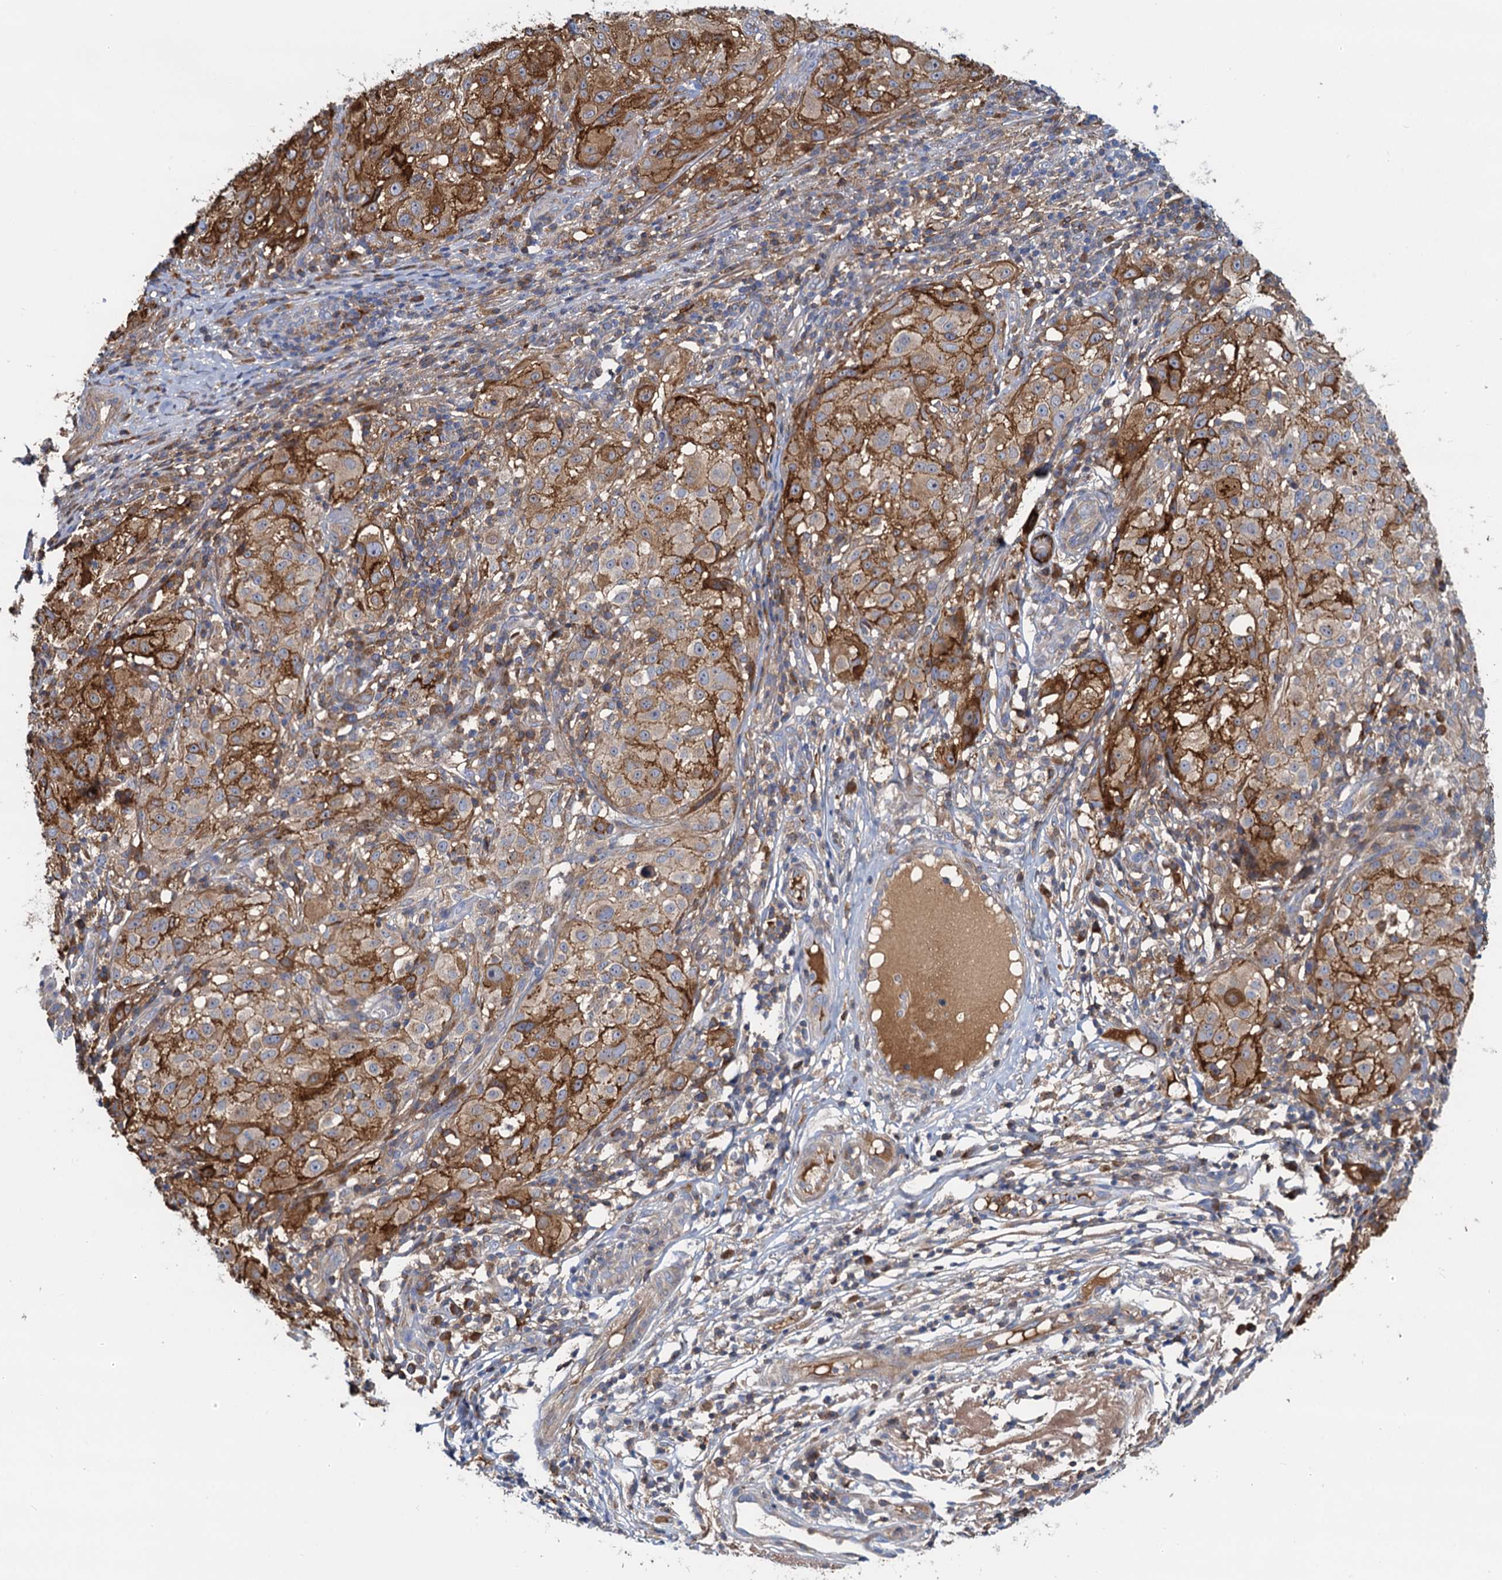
{"staining": {"intensity": "moderate", "quantity": ">75%", "location": "cytoplasmic/membranous"}, "tissue": "melanoma", "cell_type": "Tumor cells", "image_type": "cancer", "snomed": [{"axis": "morphology", "description": "Necrosis, NOS"}, {"axis": "morphology", "description": "Malignant melanoma, NOS"}, {"axis": "topography", "description": "Skin"}], "caption": "Malignant melanoma tissue reveals moderate cytoplasmic/membranous positivity in about >75% of tumor cells", "gene": "LNX2", "patient": {"sex": "female", "age": 87}}